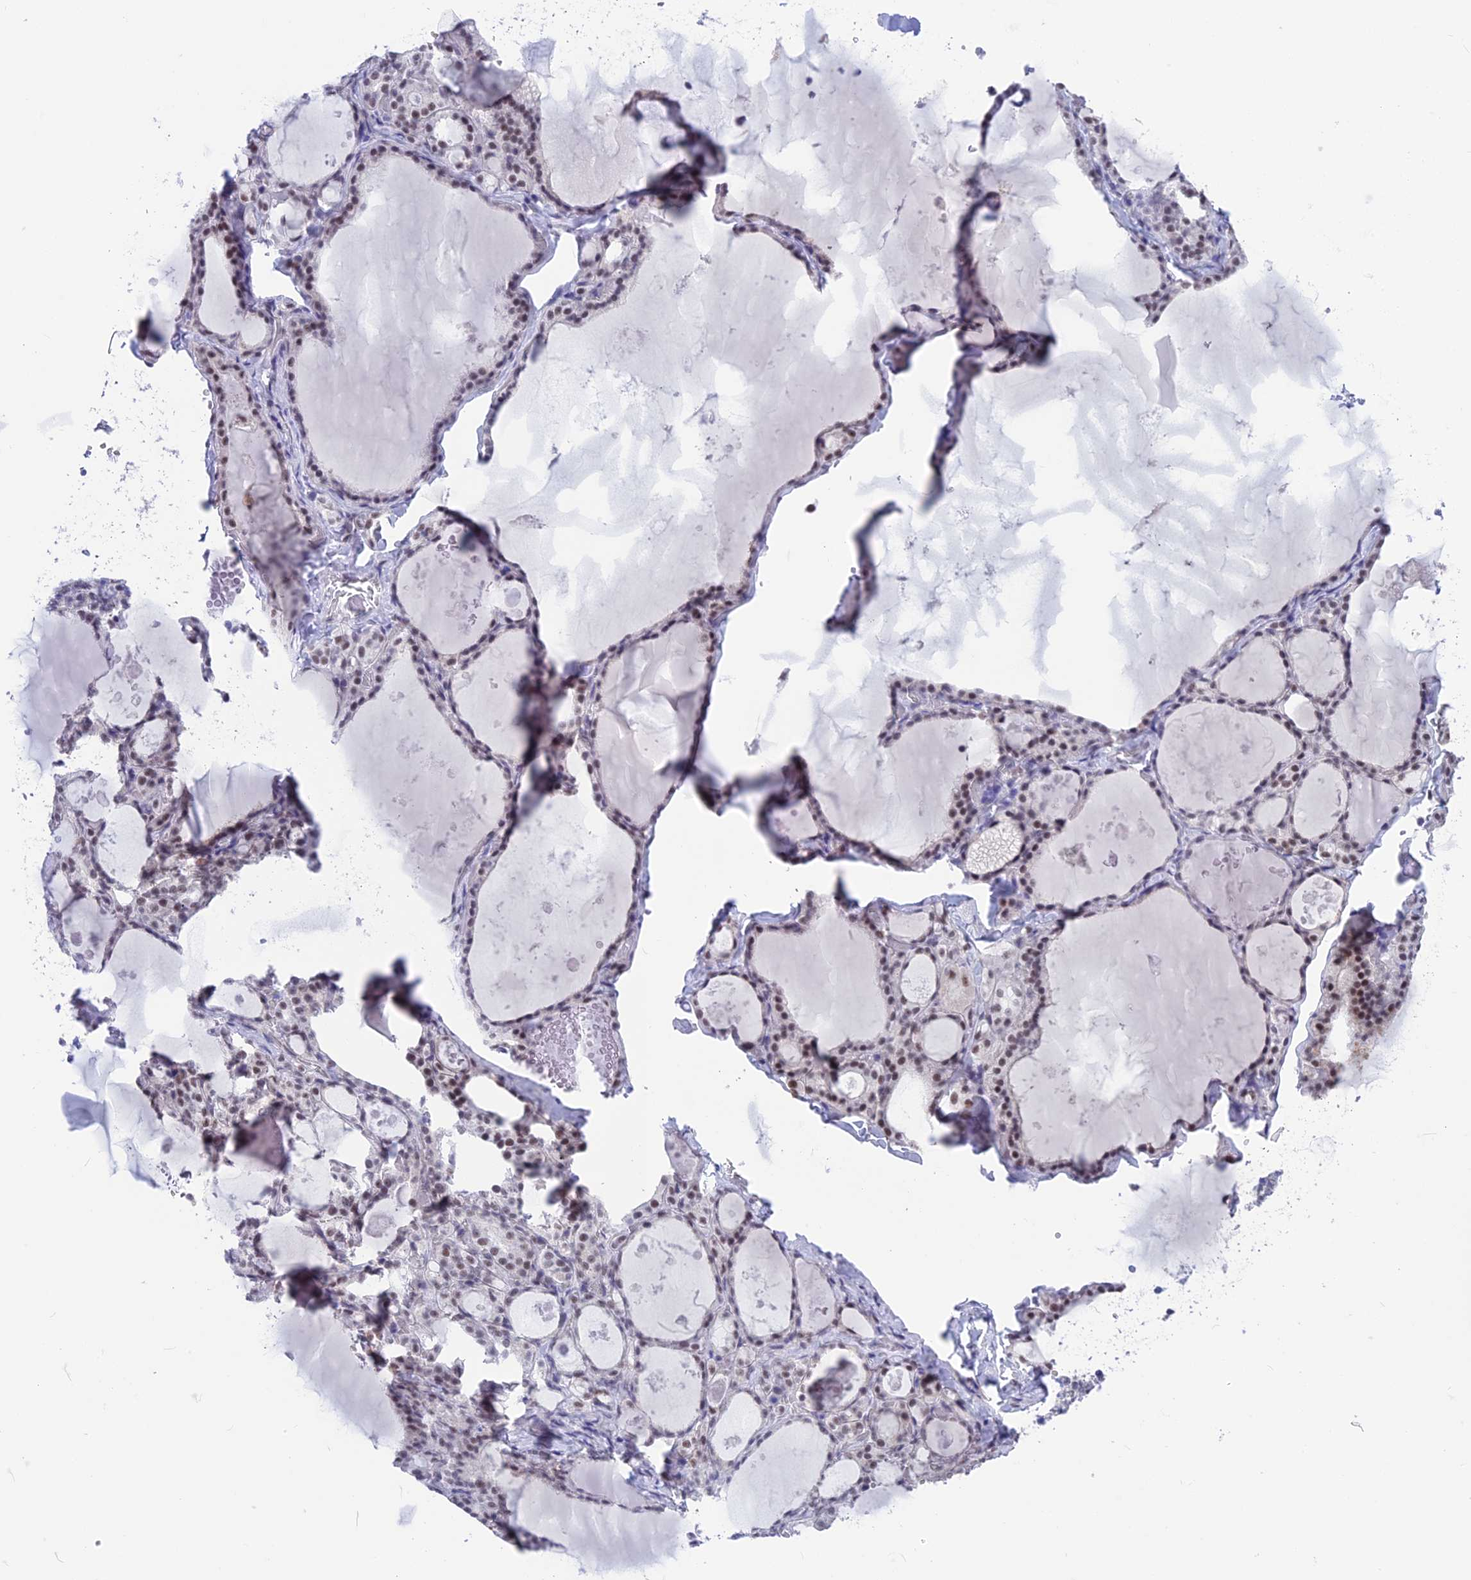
{"staining": {"intensity": "moderate", "quantity": "<25%", "location": "nuclear"}, "tissue": "thyroid gland", "cell_type": "Glandular cells", "image_type": "normal", "snomed": [{"axis": "morphology", "description": "Normal tissue, NOS"}, {"axis": "topography", "description": "Thyroid gland"}], "caption": "Immunohistochemistry of normal thyroid gland reveals low levels of moderate nuclear positivity in about <25% of glandular cells.", "gene": "SRSF5", "patient": {"sex": "male", "age": 56}}